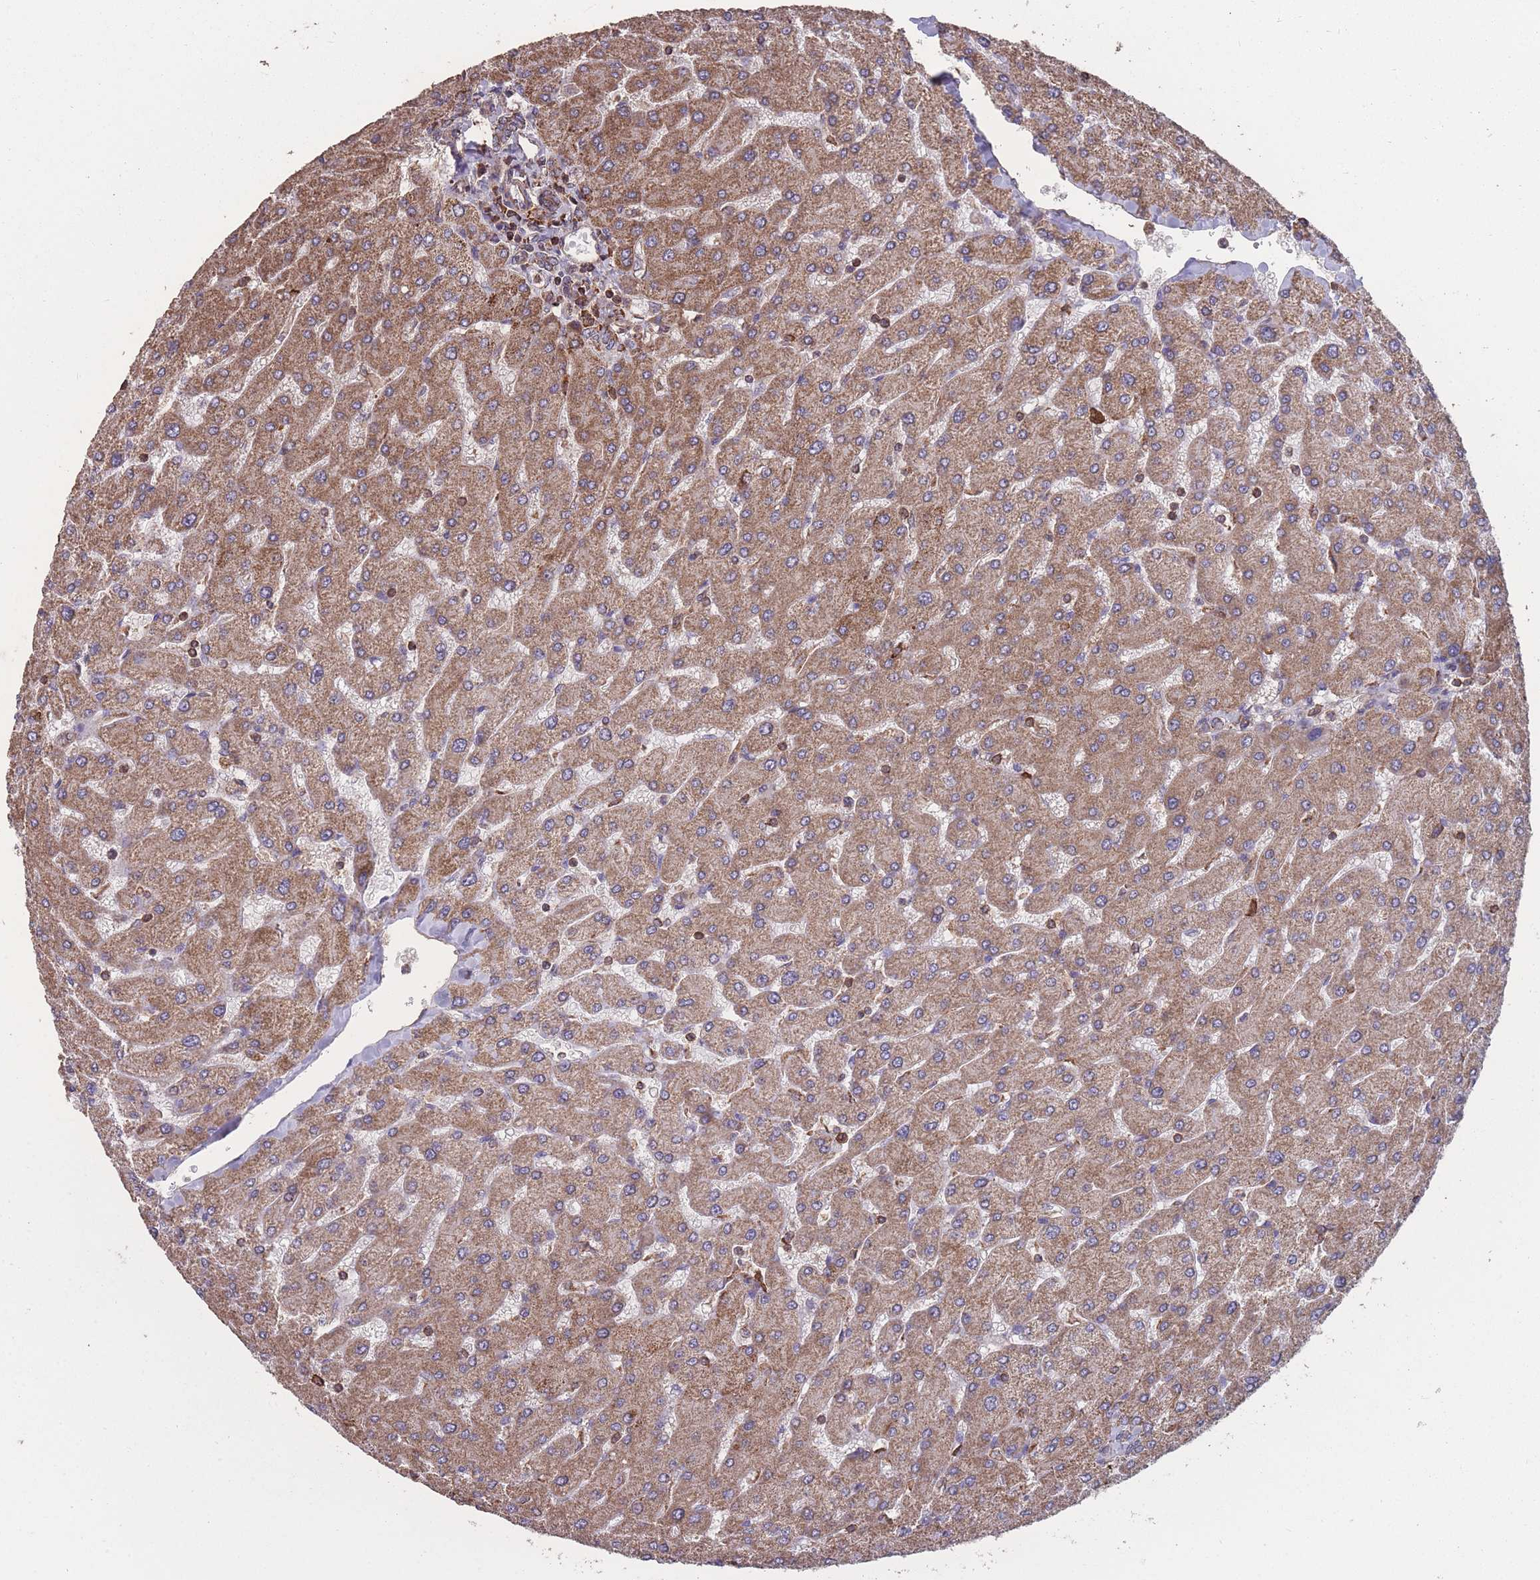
{"staining": {"intensity": "weak", "quantity": "25%-75%", "location": "cytoplasmic/membranous"}, "tissue": "liver", "cell_type": "Cholangiocytes", "image_type": "normal", "snomed": [{"axis": "morphology", "description": "Normal tissue, NOS"}, {"axis": "topography", "description": "Liver"}], "caption": "Liver stained with DAB (3,3'-diaminobenzidine) immunohistochemistry (IHC) reveals low levels of weak cytoplasmic/membranous expression in approximately 25%-75% of cholangiocytes. (DAB = brown stain, brightfield microscopy at high magnification).", "gene": "NUDT21", "patient": {"sex": "male", "age": 55}}